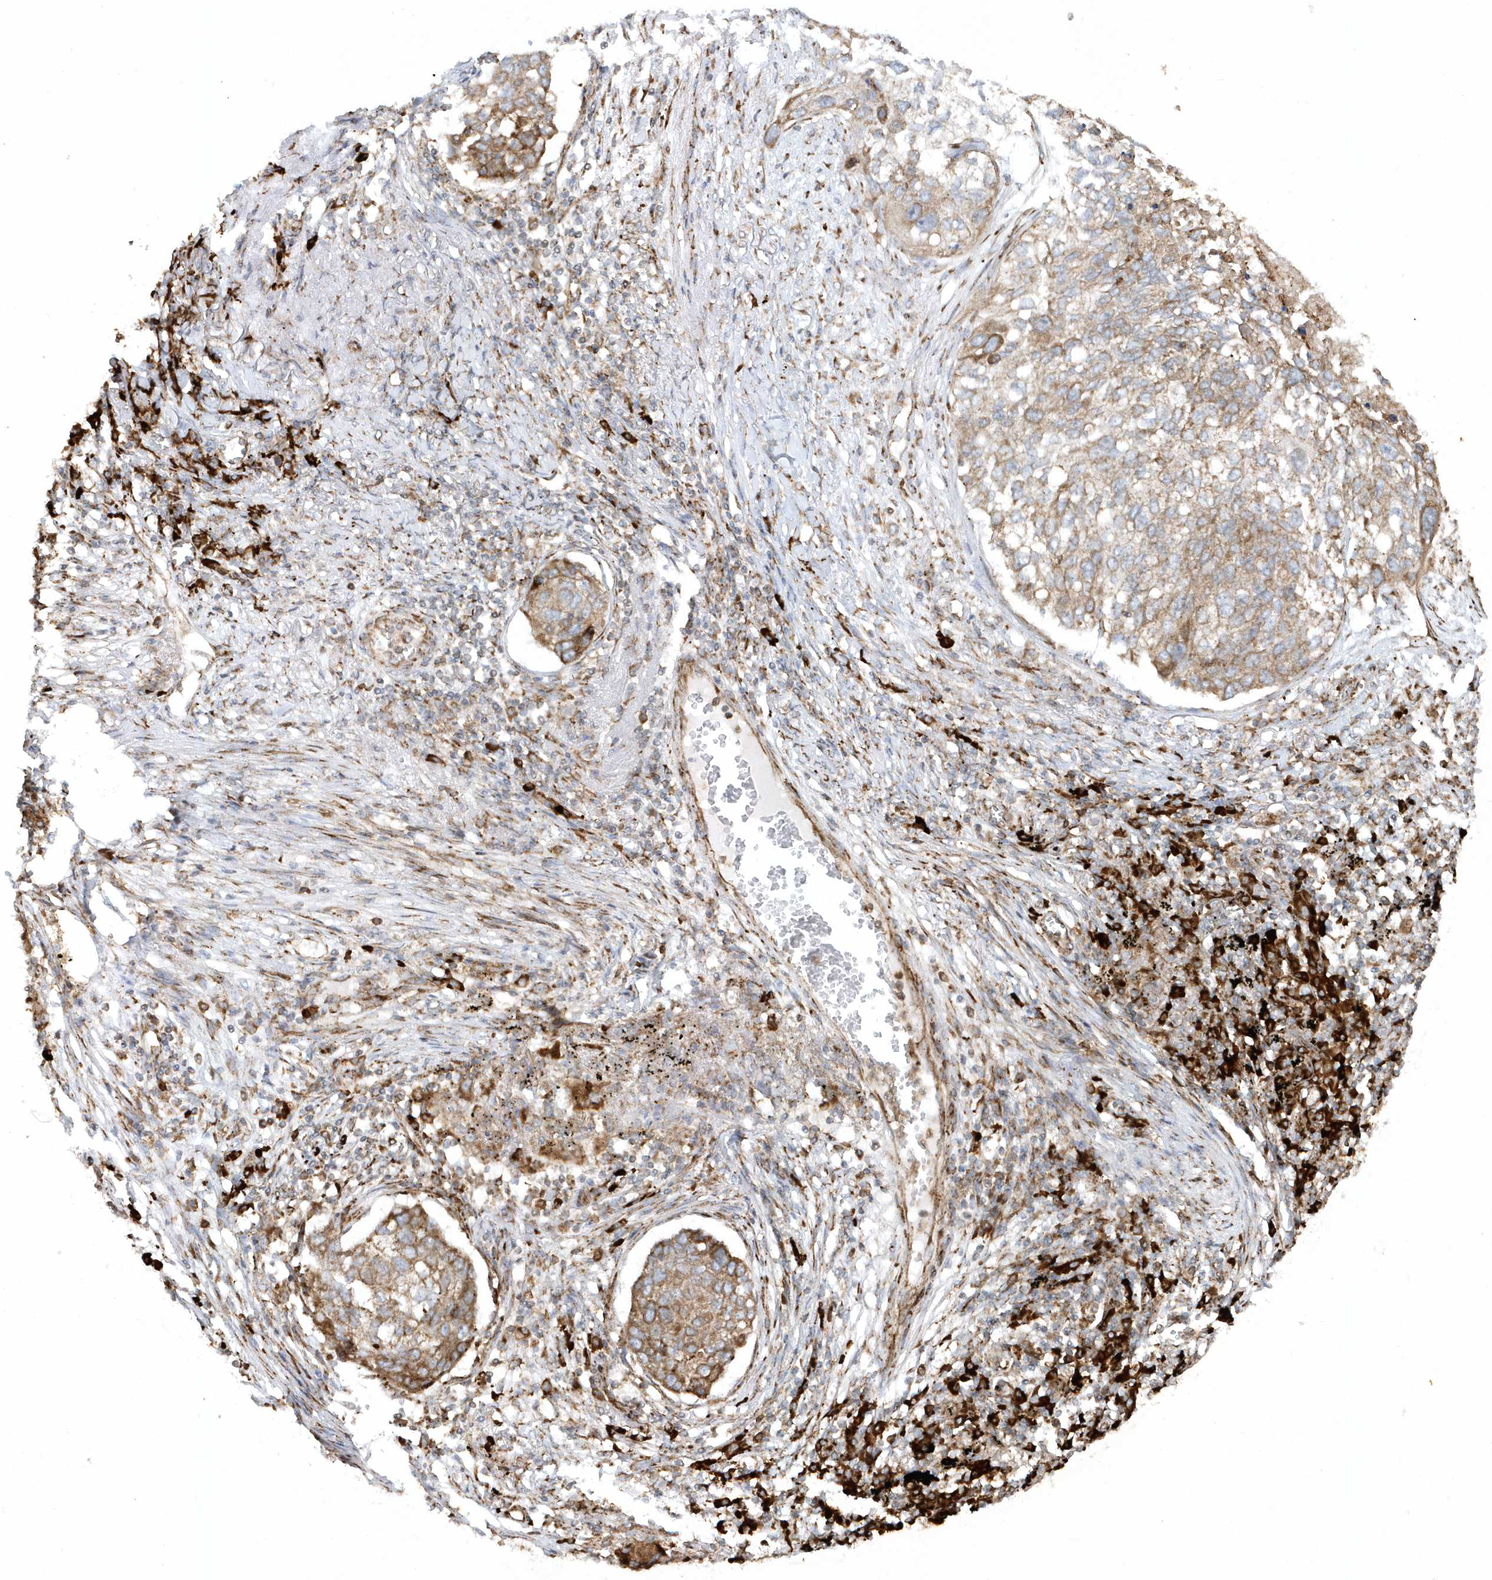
{"staining": {"intensity": "moderate", "quantity": ">75%", "location": "cytoplasmic/membranous"}, "tissue": "lung cancer", "cell_type": "Tumor cells", "image_type": "cancer", "snomed": [{"axis": "morphology", "description": "Squamous cell carcinoma, NOS"}, {"axis": "topography", "description": "Lung"}], "caption": "A brown stain highlights moderate cytoplasmic/membranous staining of a protein in human lung cancer tumor cells.", "gene": "SH3BP2", "patient": {"sex": "female", "age": 63}}